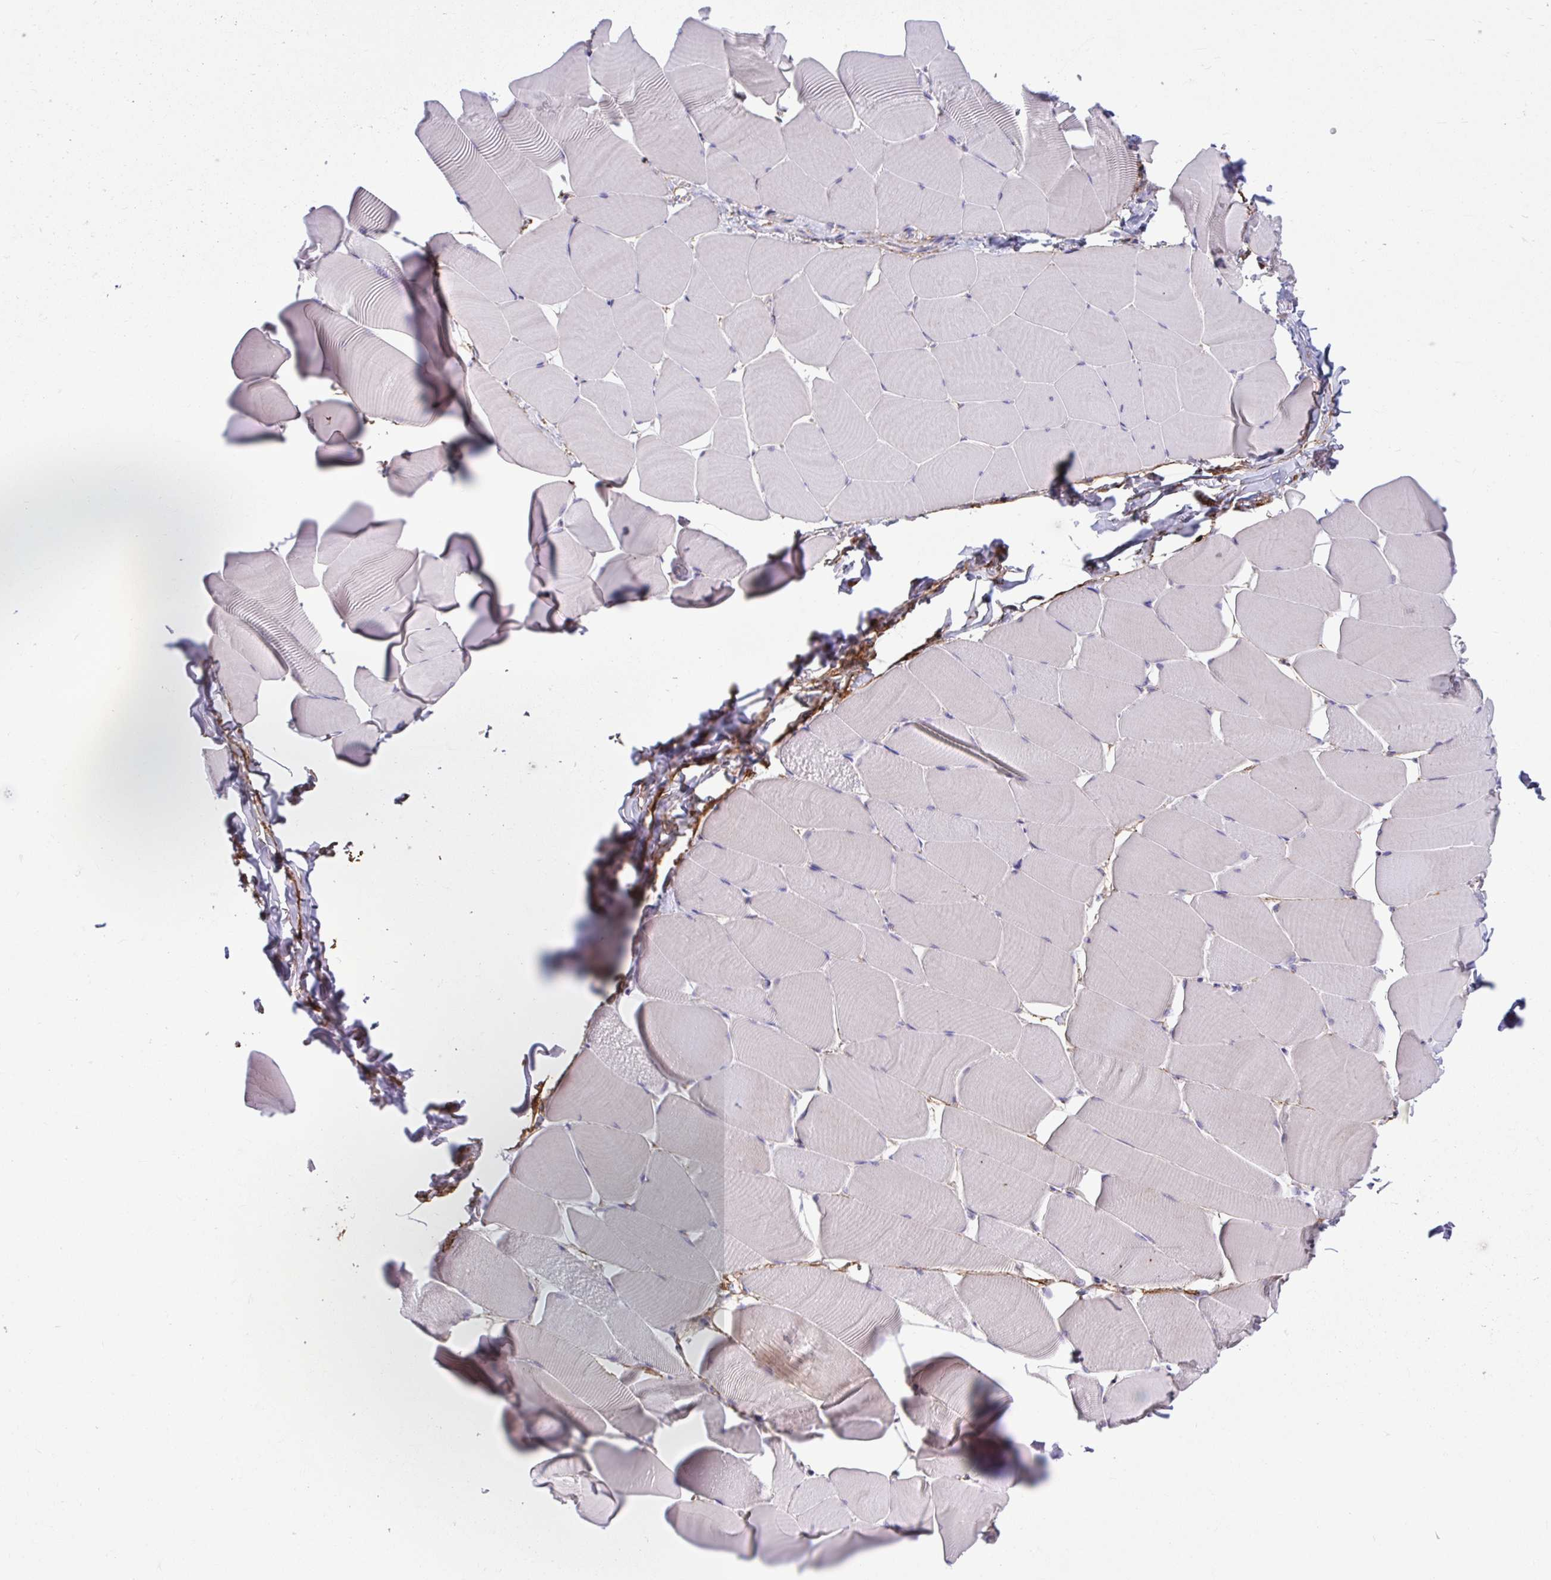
{"staining": {"intensity": "negative", "quantity": "none", "location": "none"}, "tissue": "skeletal muscle", "cell_type": "Myocytes", "image_type": "normal", "snomed": [{"axis": "morphology", "description": "Normal tissue, NOS"}, {"axis": "topography", "description": "Skeletal muscle"}], "caption": "This is an immunohistochemistry (IHC) photomicrograph of benign skeletal muscle. There is no expression in myocytes.", "gene": "PIGZ", "patient": {"sex": "male", "age": 25}}